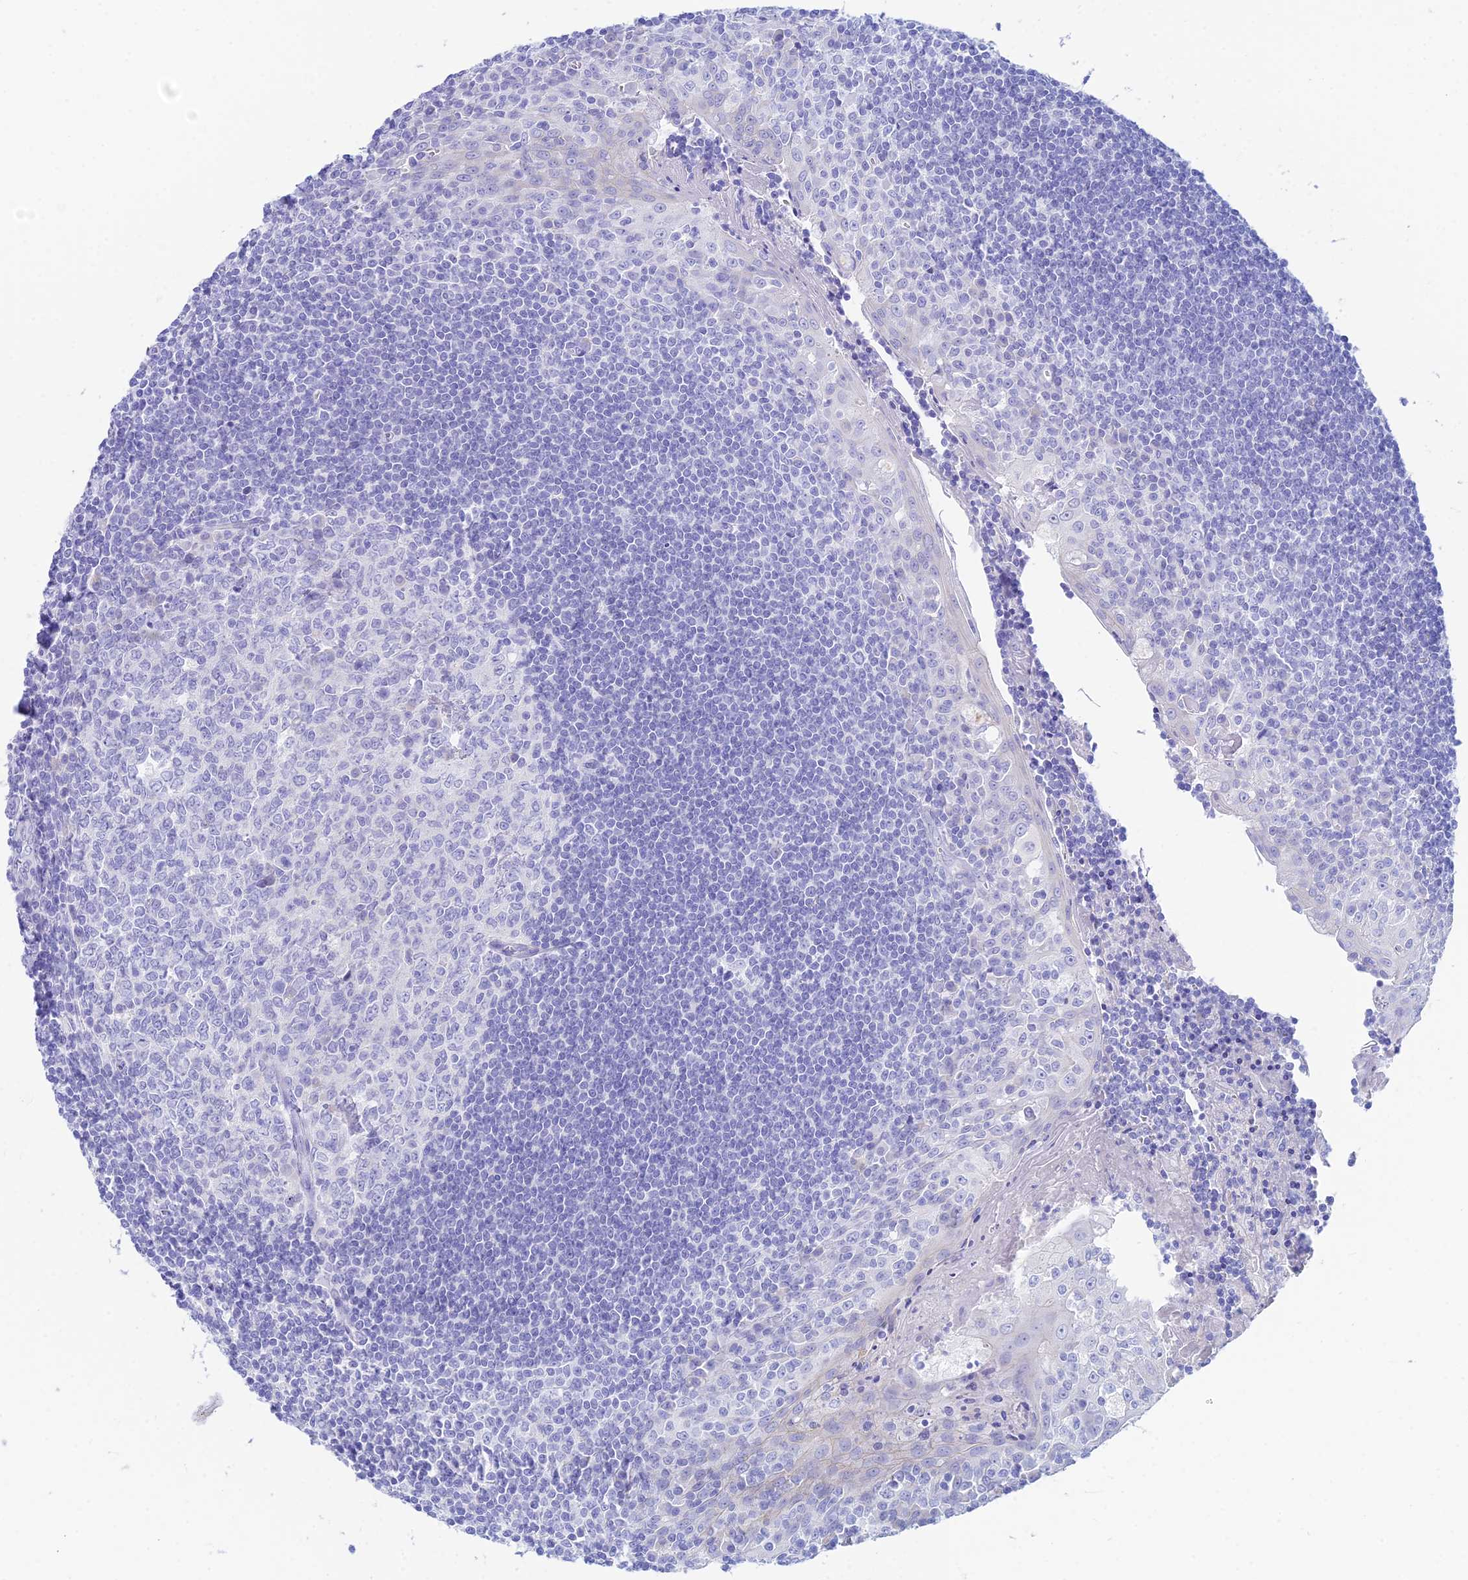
{"staining": {"intensity": "negative", "quantity": "none", "location": "none"}, "tissue": "tonsil", "cell_type": "Germinal center cells", "image_type": "normal", "snomed": [{"axis": "morphology", "description": "Normal tissue, NOS"}, {"axis": "topography", "description": "Tonsil"}], "caption": "Human tonsil stained for a protein using IHC shows no expression in germinal center cells.", "gene": "REG1A", "patient": {"sex": "male", "age": 27}}